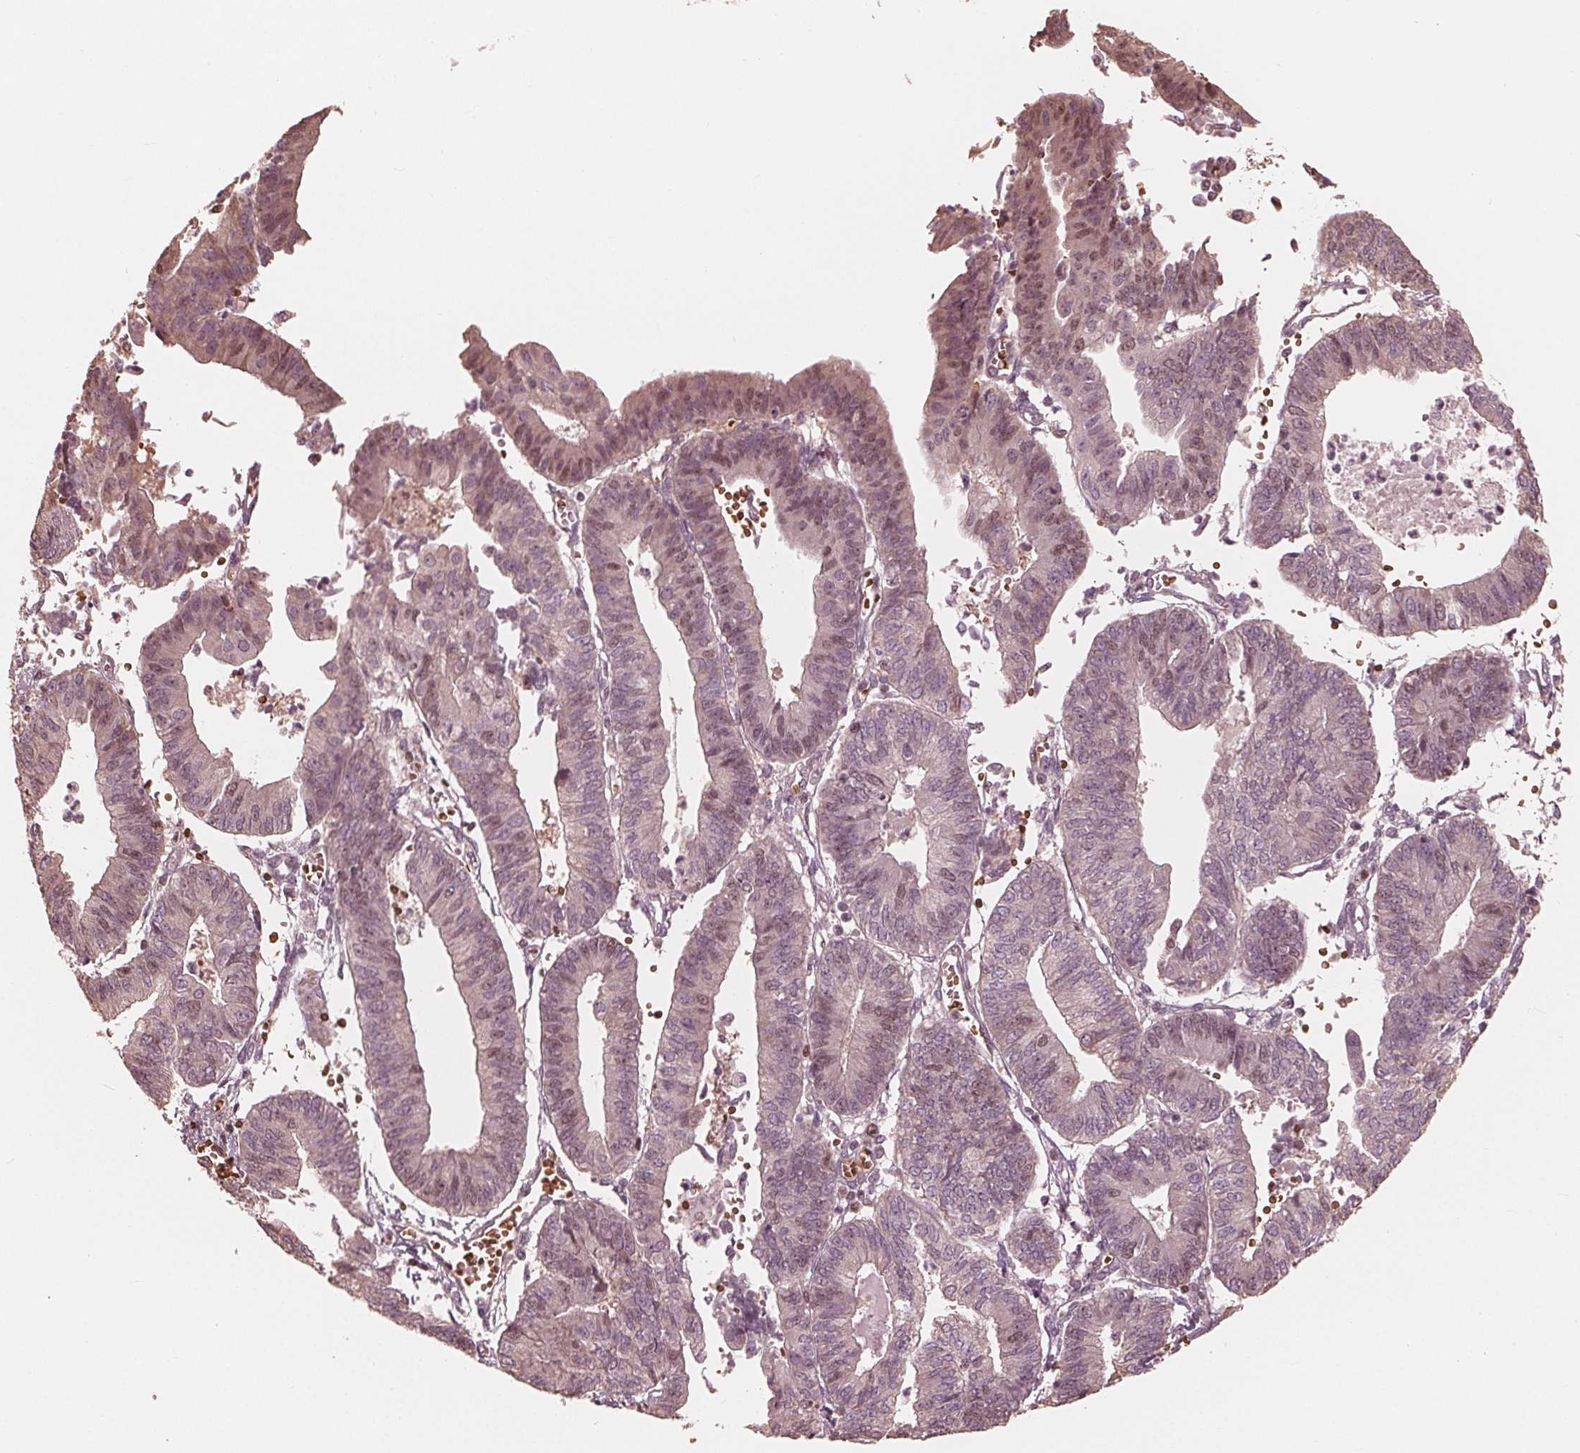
{"staining": {"intensity": "weak", "quantity": "<25%", "location": "nuclear"}, "tissue": "endometrial cancer", "cell_type": "Tumor cells", "image_type": "cancer", "snomed": [{"axis": "morphology", "description": "Adenocarcinoma, NOS"}, {"axis": "topography", "description": "Endometrium"}], "caption": "IHC of endometrial cancer reveals no expression in tumor cells. Nuclei are stained in blue.", "gene": "HIRIP3", "patient": {"sex": "female", "age": 65}}